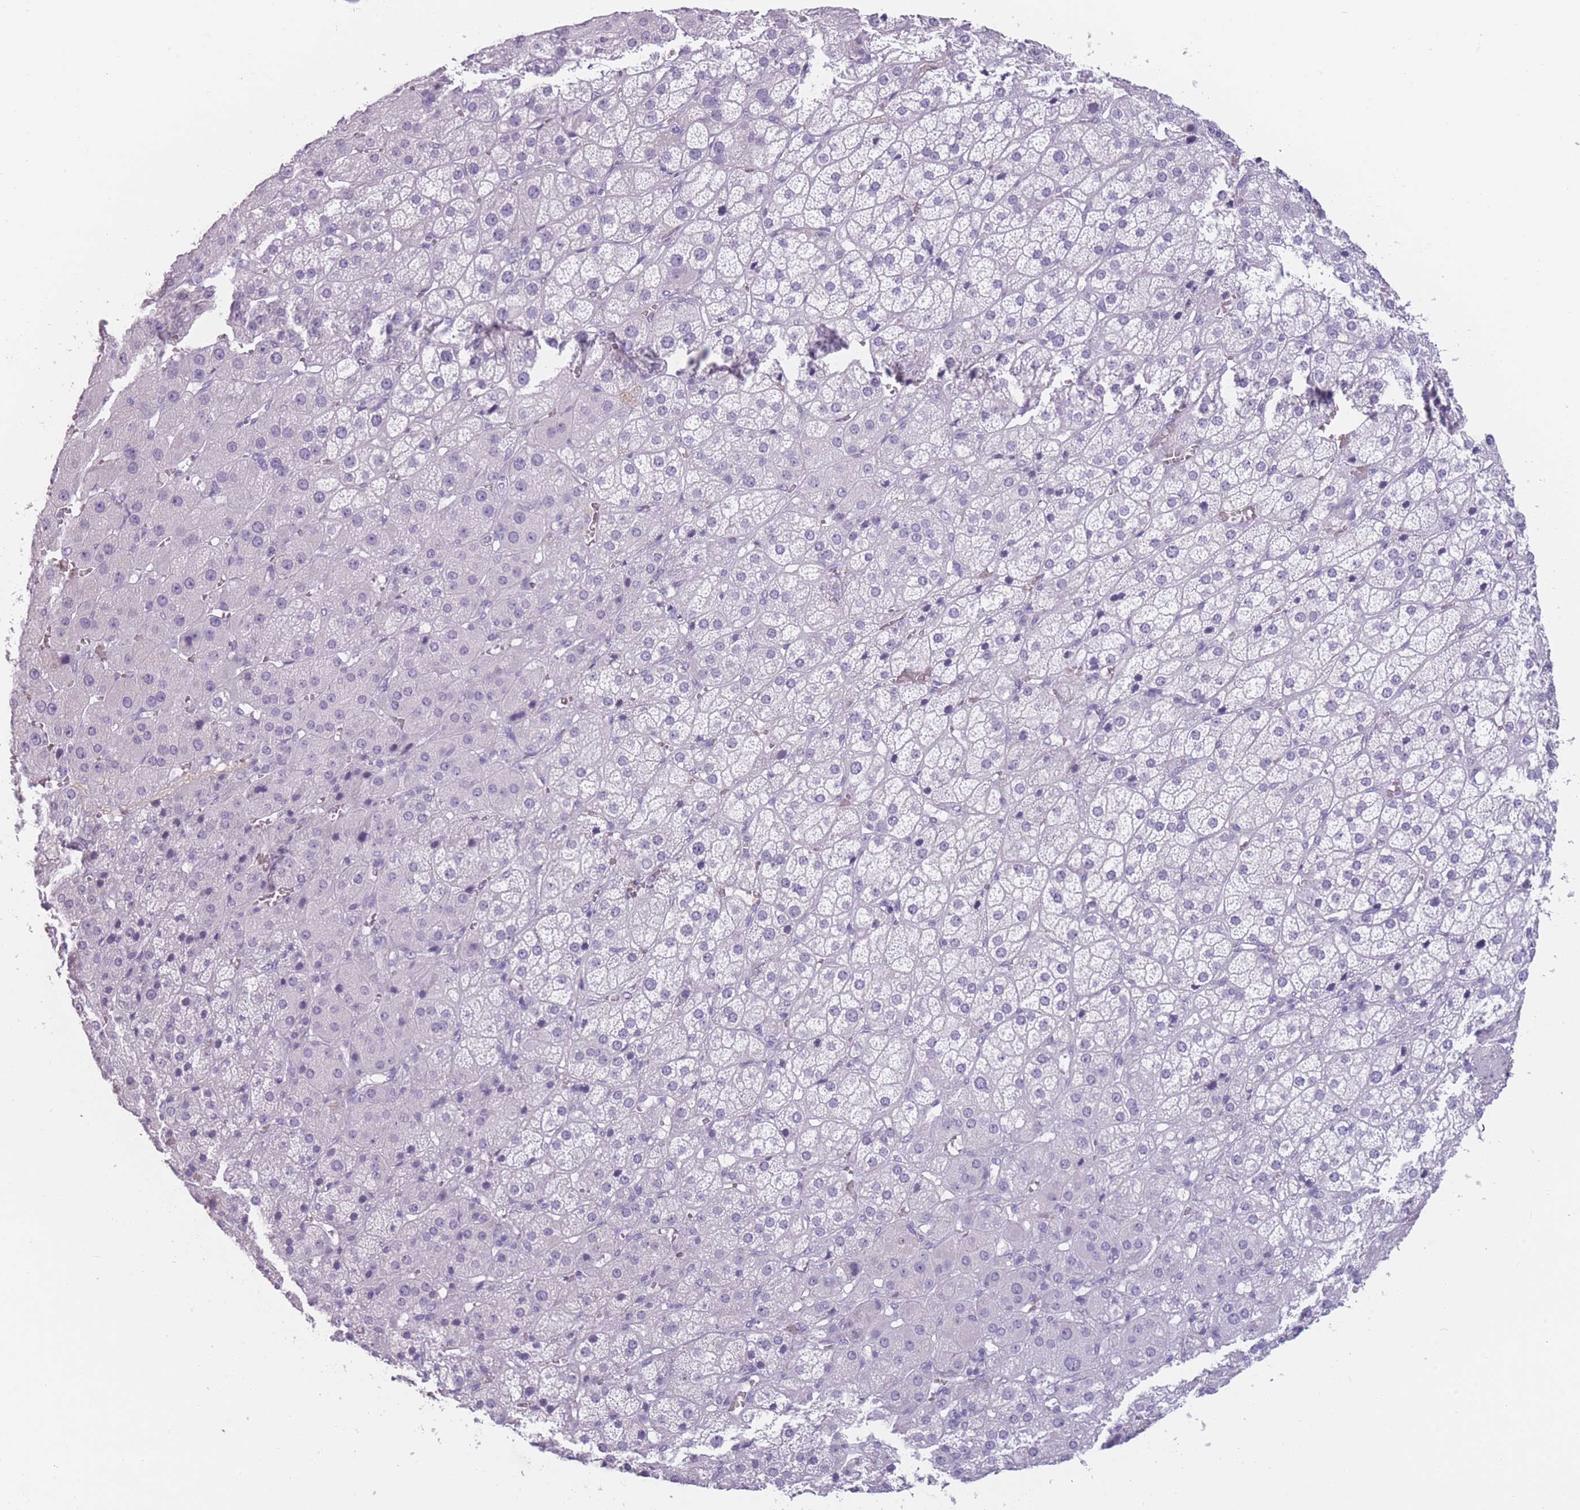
{"staining": {"intensity": "negative", "quantity": "none", "location": "none"}, "tissue": "adrenal gland", "cell_type": "Glandular cells", "image_type": "normal", "snomed": [{"axis": "morphology", "description": "Normal tissue, NOS"}, {"axis": "topography", "description": "Adrenal gland"}], "caption": "High magnification brightfield microscopy of normal adrenal gland stained with DAB (3,3'-diaminobenzidine) (brown) and counterstained with hematoxylin (blue): glandular cells show no significant expression. (DAB IHC with hematoxylin counter stain).", "gene": "PPFIA3", "patient": {"sex": "female", "age": 57}}